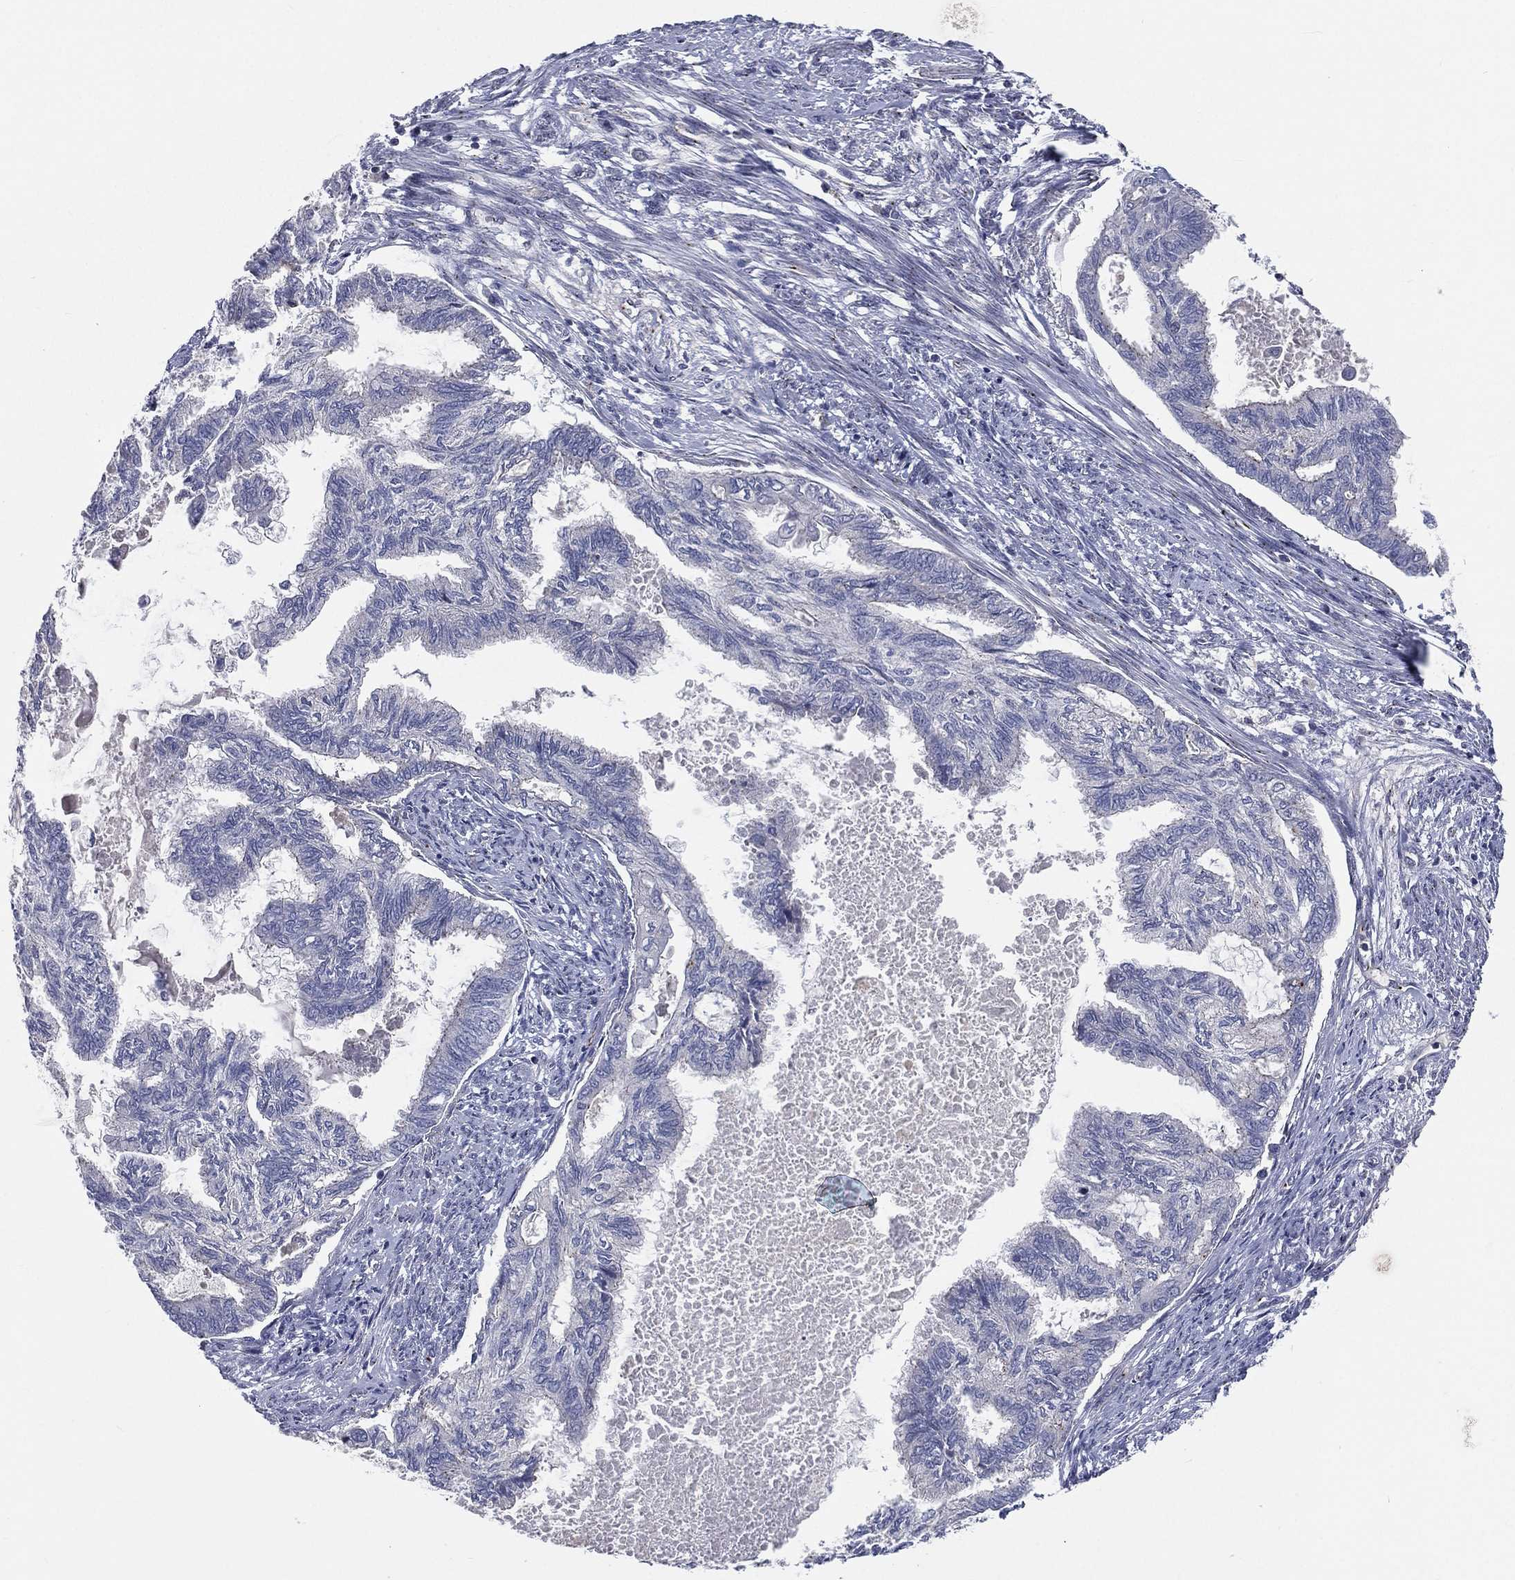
{"staining": {"intensity": "weak", "quantity": "<25%", "location": "cytoplasmic/membranous"}, "tissue": "endometrial cancer", "cell_type": "Tumor cells", "image_type": "cancer", "snomed": [{"axis": "morphology", "description": "Adenocarcinoma, NOS"}, {"axis": "topography", "description": "Endometrium"}], "caption": "DAB immunohistochemical staining of endometrial cancer exhibits no significant positivity in tumor cells.", "gene": "CROCC", "patient": {"sex": "female", "age": 86}}